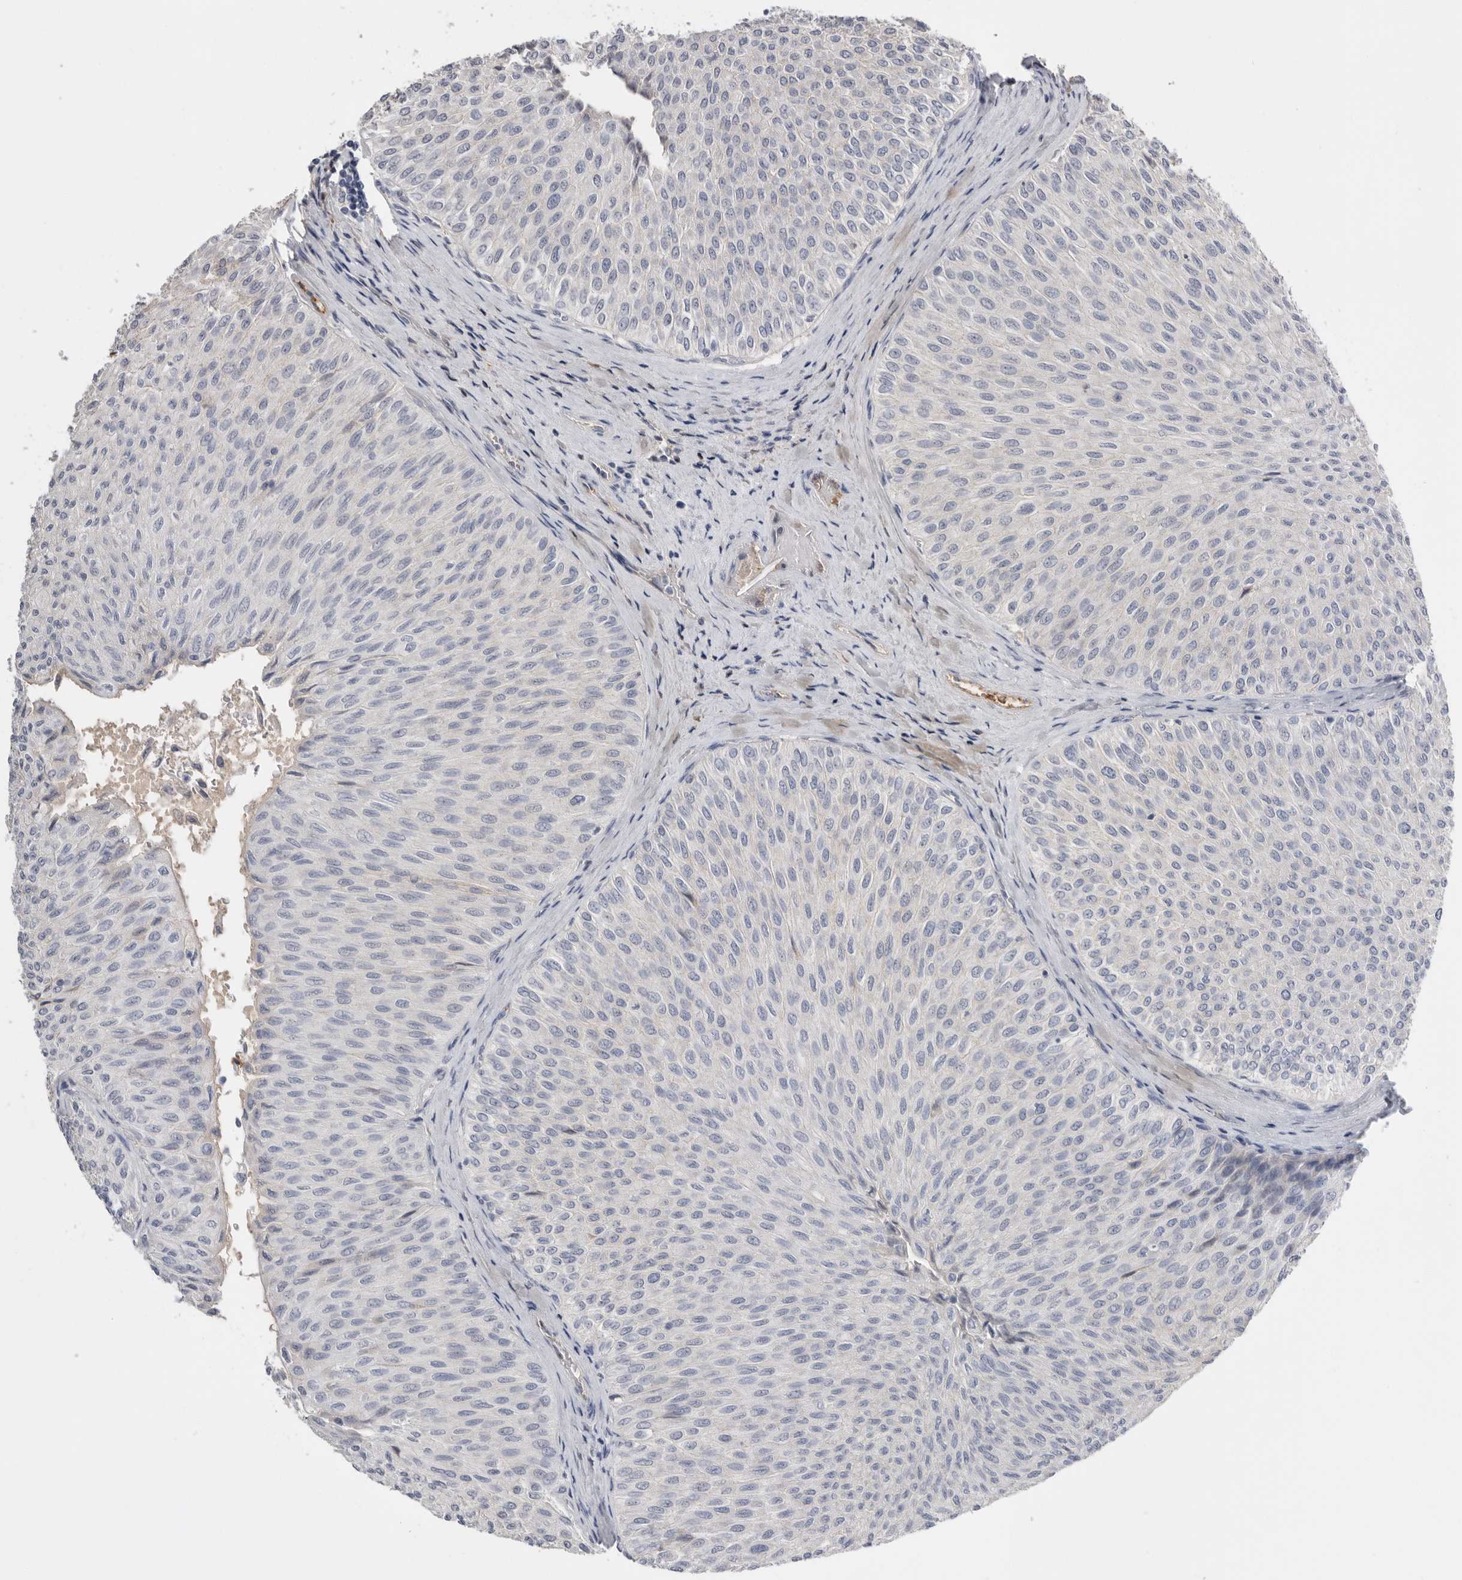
{"staining": {"intensity": "negative", "quantity": "none", "location": "none"}, "tissue": "urothelial cancer", "cell_type": "Tumor cells", "image_type": "cancer", "snomed": [{"axis": "morphology", "description": "Urothelial carcinoma, Low grade"}, {"axis": "topography", "description": "Urinary bladder"}], "caption": "IHC of human urothelial cancer displays no expression in tumor cells.", "gene": "APOA2", "patient": {"sex": "male", "age": 78}}